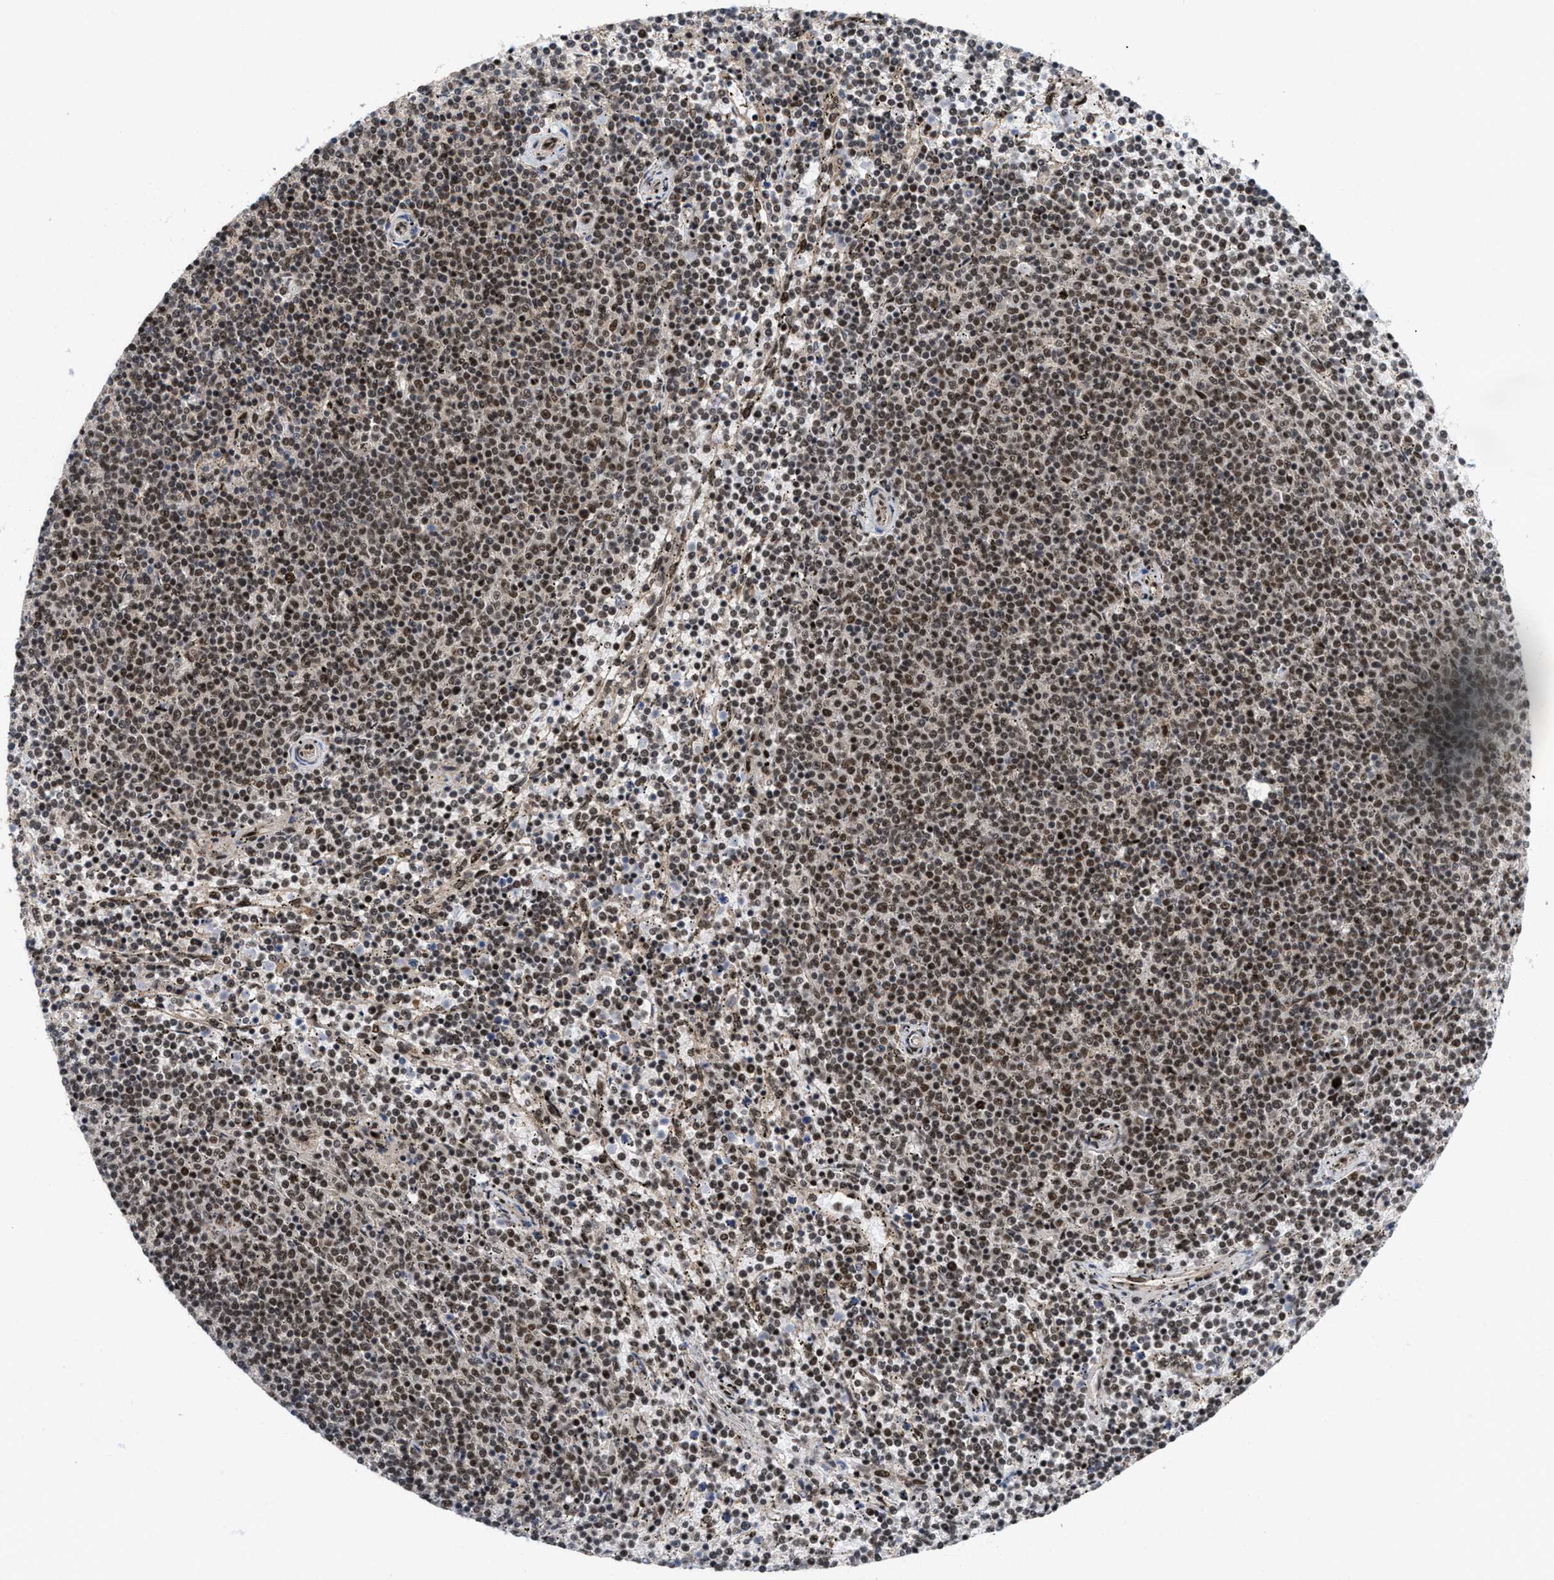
{"staining": {"intensity": "moderate", "quantity": ">75%", "location": "nuclear"}, "tissue": "lymphoma", "cell_type": "Tumor cells", "image_type": "cancer", "snomed": [{"axis": "morphology", "description": "Malignant lymphoma, non-Hodgkin's type, Low grade"}, {"axis": "topography", "description": "Spleen"}], "caption": "Protein staining of lymphoma tissue displays moderate nuclear positivity in approximately >75% of tumor cells.", "gene": "WIZ", "patient": {"sex": "female", "age": 50}}